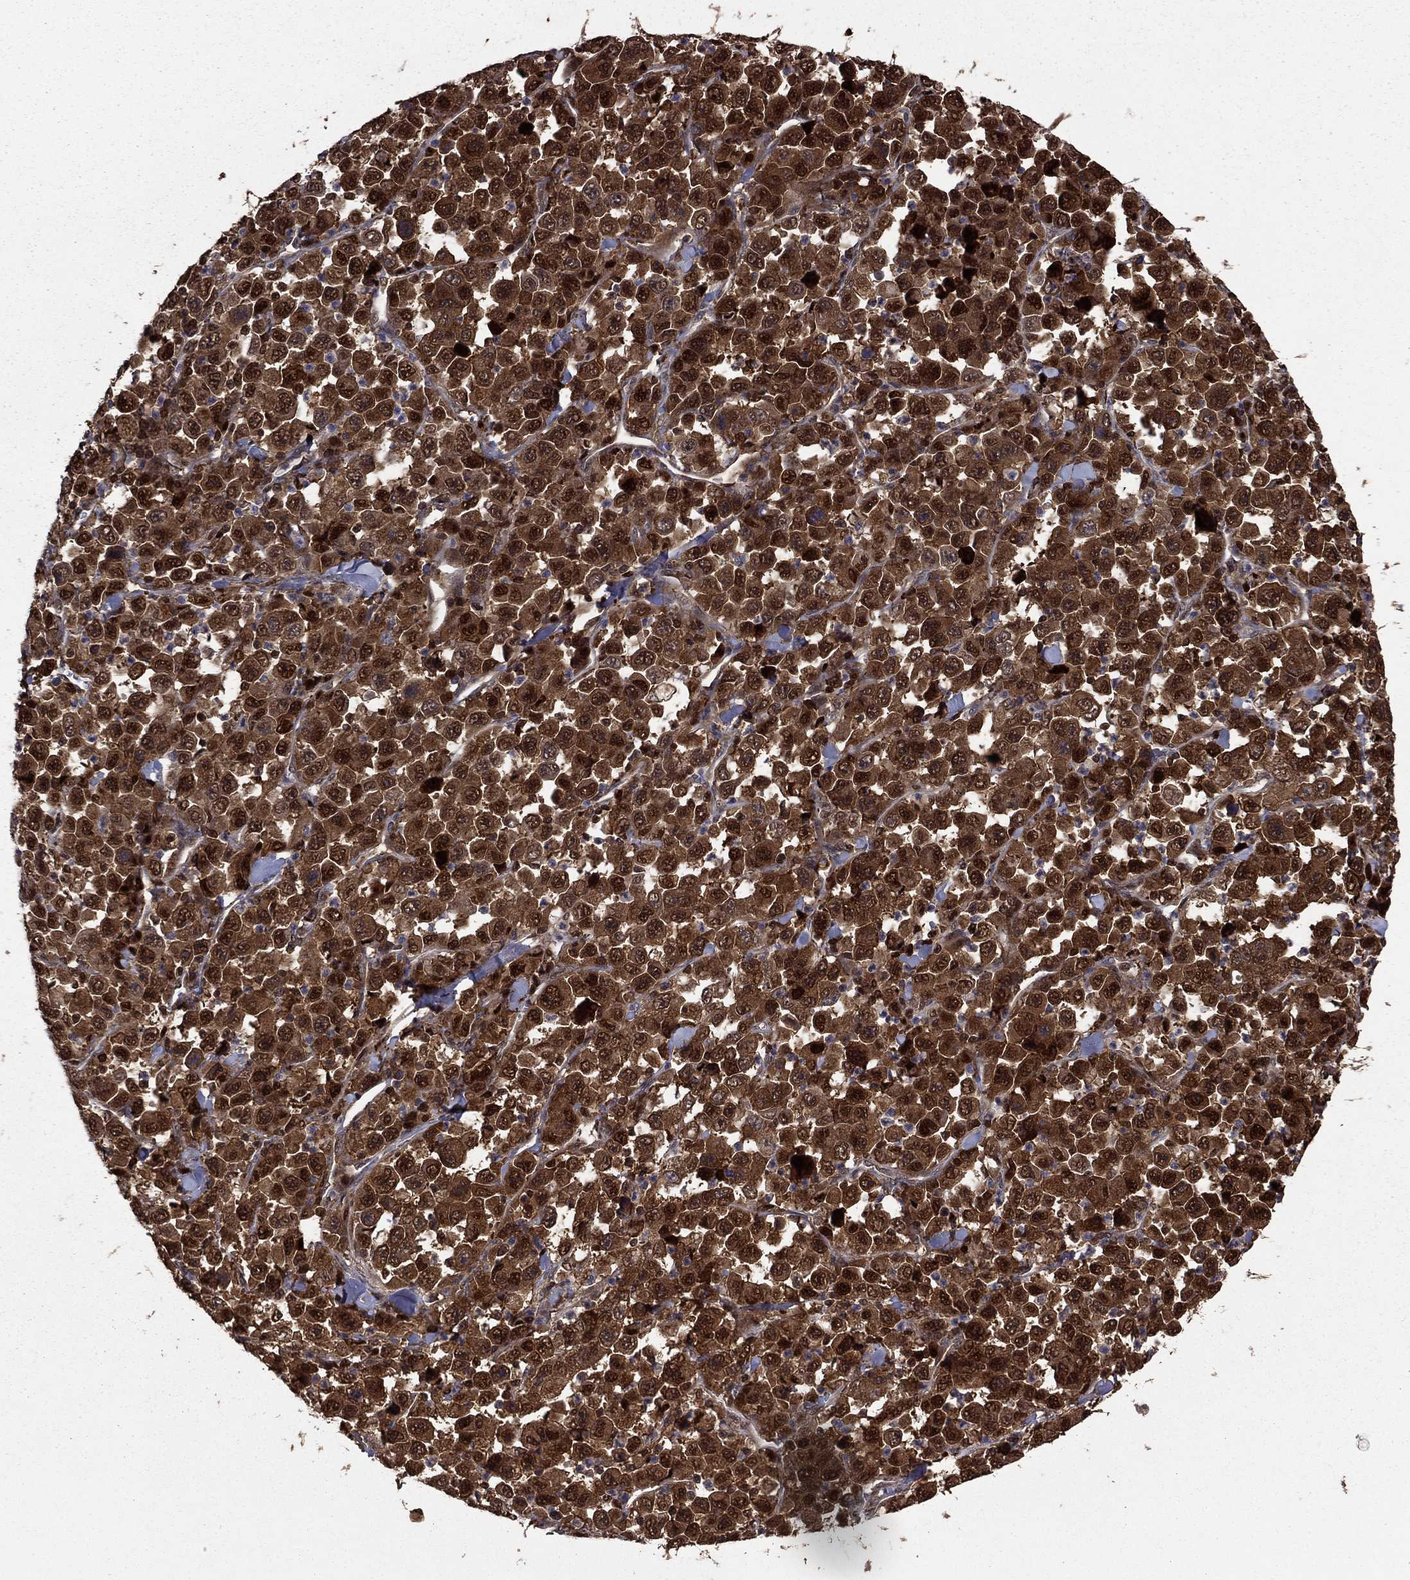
{"staining": {"intensity": "strong", "quantity": ">75%", "location": "cytoplasmic/membranous,nuclear"}, "tissue": "stomach cancer", "cell_type": "Tumor cells", "image_type": "cancer", "snomed": [{"axis": "morphology", "description": "Normal tissue, NOS"}, {"axis": "morphology", "description": "Adenocarcinoma, NOS"}, {"axis": "topography", "description": "Stomach, upper"}, {"axis": "topography", "description": "Stomach"}], "caption": "High-power microscopy captured an IHC photomicrograph of stomach cancer (adenocarcinoma), revealing strong cytoplasmic/membranous and nuclear expression in approximately >75% of tumor cells.", "gene": "APPBP2", "patient": {"sex": "male", "age": 59}}